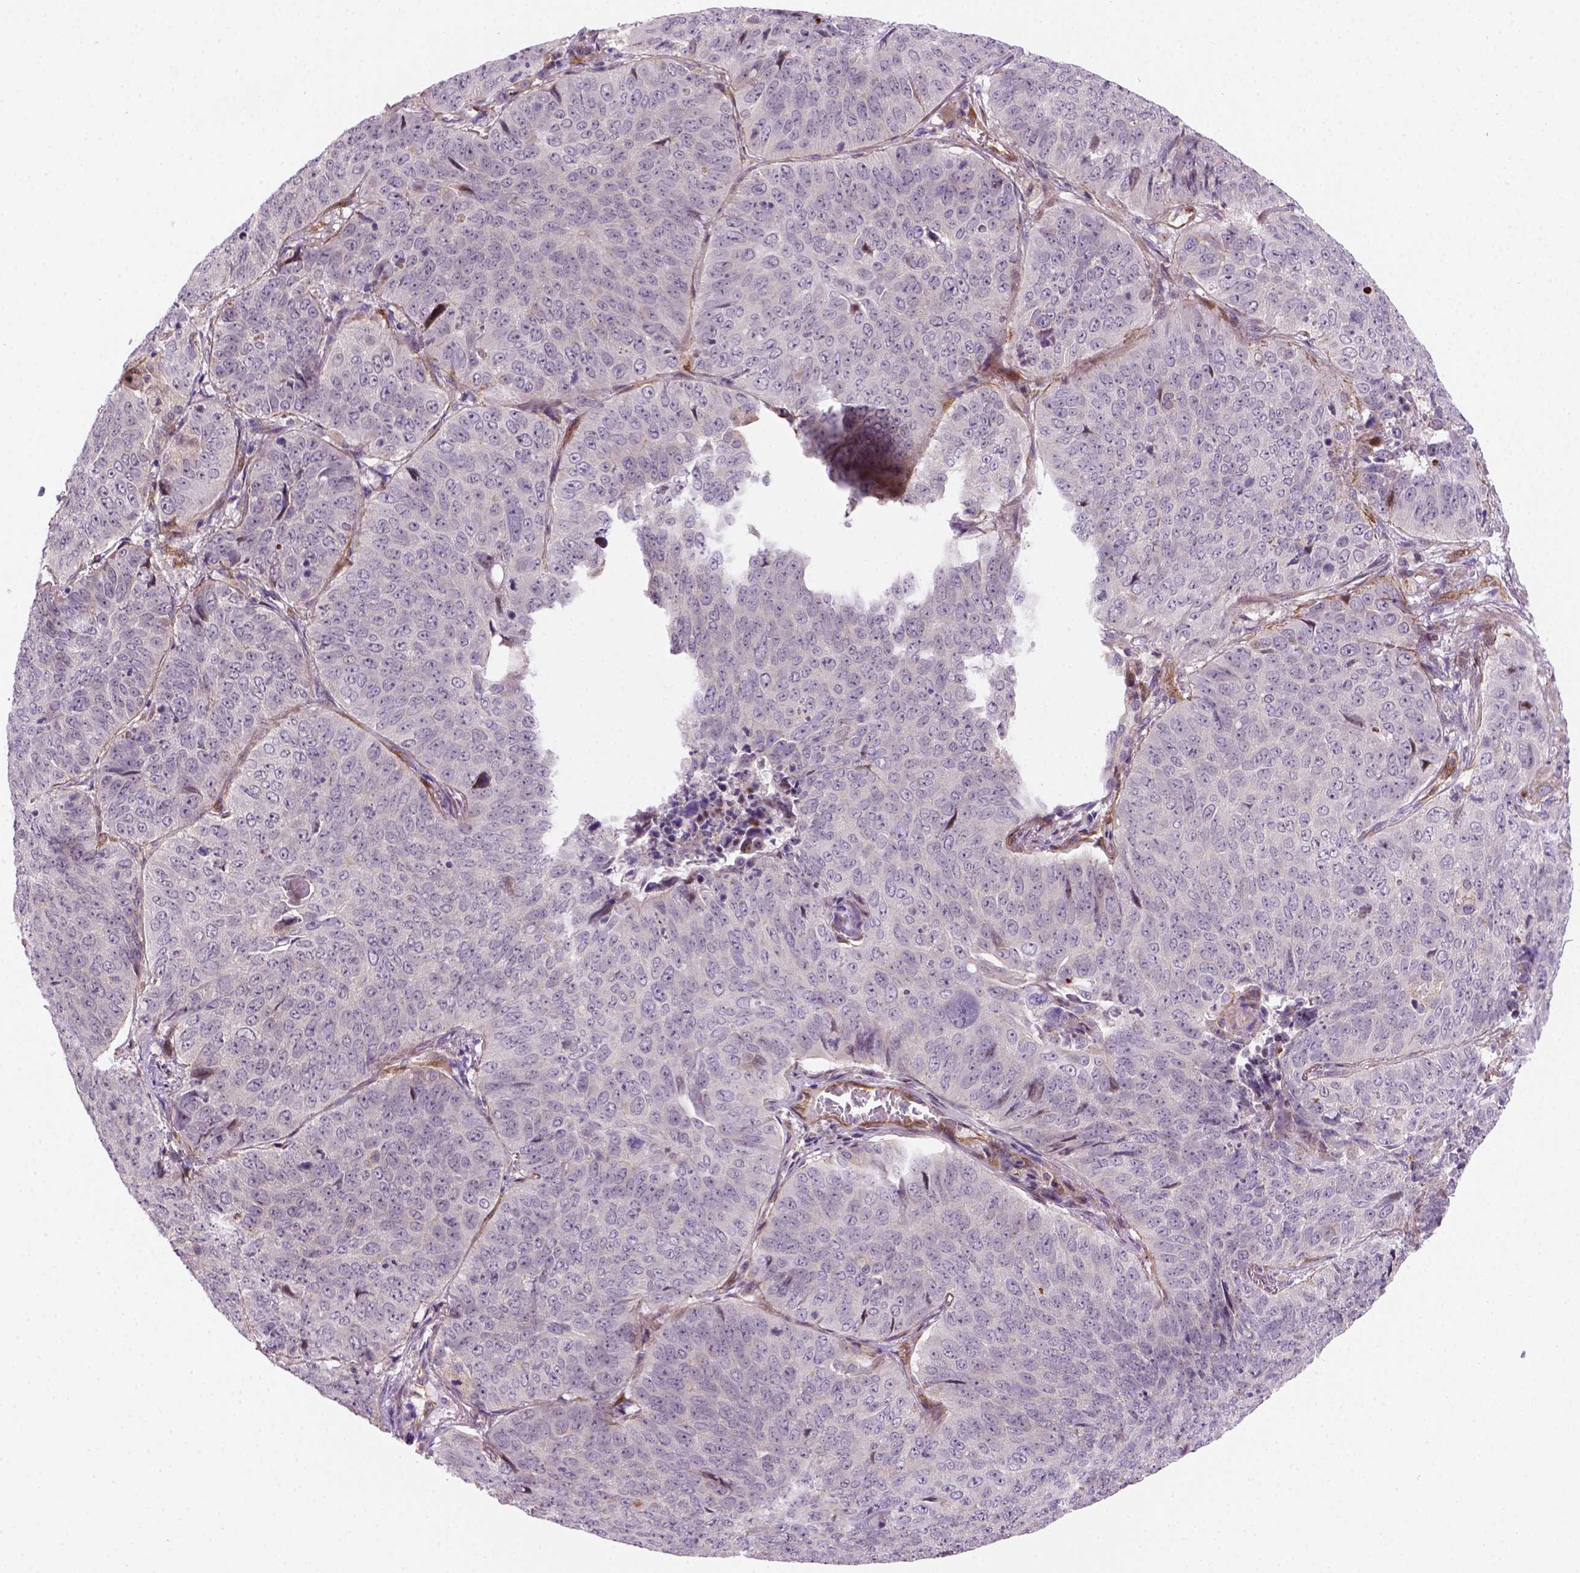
{"staining": {"intensity": "negative", "quantity": "none", "location": "none"}, "tissue": "lung cancer", "cell_type": "Tumor cells", "image_type": "cancer", "snomed": [{"axis": "morphology", "description": "Normal tissue, NOS"}, {"axis": "morphology", "description": "Squamous cell carcinoma, NOS"}, {"axis": "topography", "description": "Bronchus"}, {"axis": "topography", "description": "Lung"}], "caption": "Tumor cells are negative for brown protein staining in lung cancer.", "gene": "VSTM5", "patient": {"sex": "male", "age": 64}}